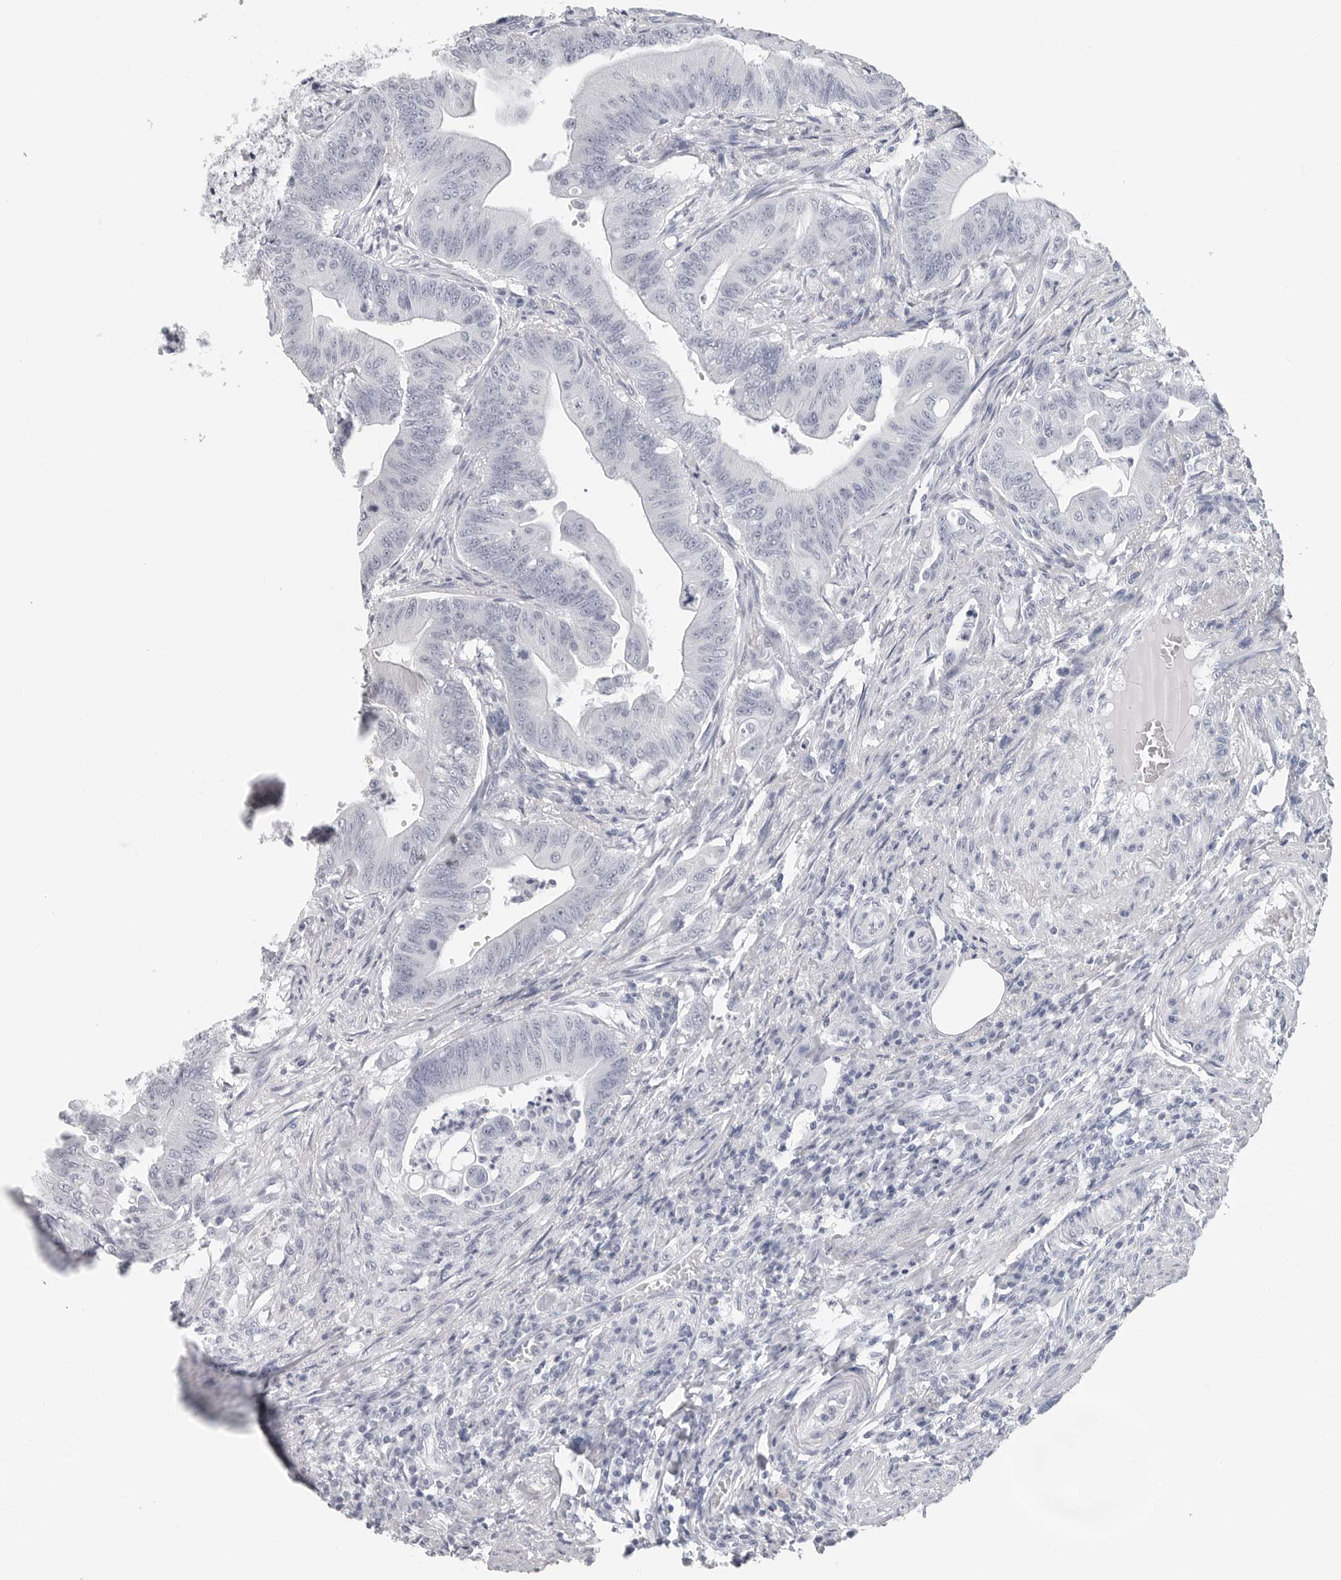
{"staining": {"intensity": "negative", "quantity": "none", "location": "none"}, "tissue": "colorectal cancer", "cell_type": "Tumor cells", "image_type": "cancer", "snomed": [{"axis": "morphology", "description": "Adenoma, NOS"}, {"axis": "morphology", "description": "Adenocarcinoma, NOS"}, {"axis": "topography", "description": "Colon"}], "caption": "A high-resolution image shows immunohistochemistry (IHC) staining of adenocarcinoma (colorectal), which exhibits no significant staining in tumor cells. The staining was performed using DAB to visualize the protein expression in brown, while the nuclei were stained in blue with hematoxylin (Magnification: 20x).", "gene": "CSH1", "patient": {"sex": "male", "age": 79}}